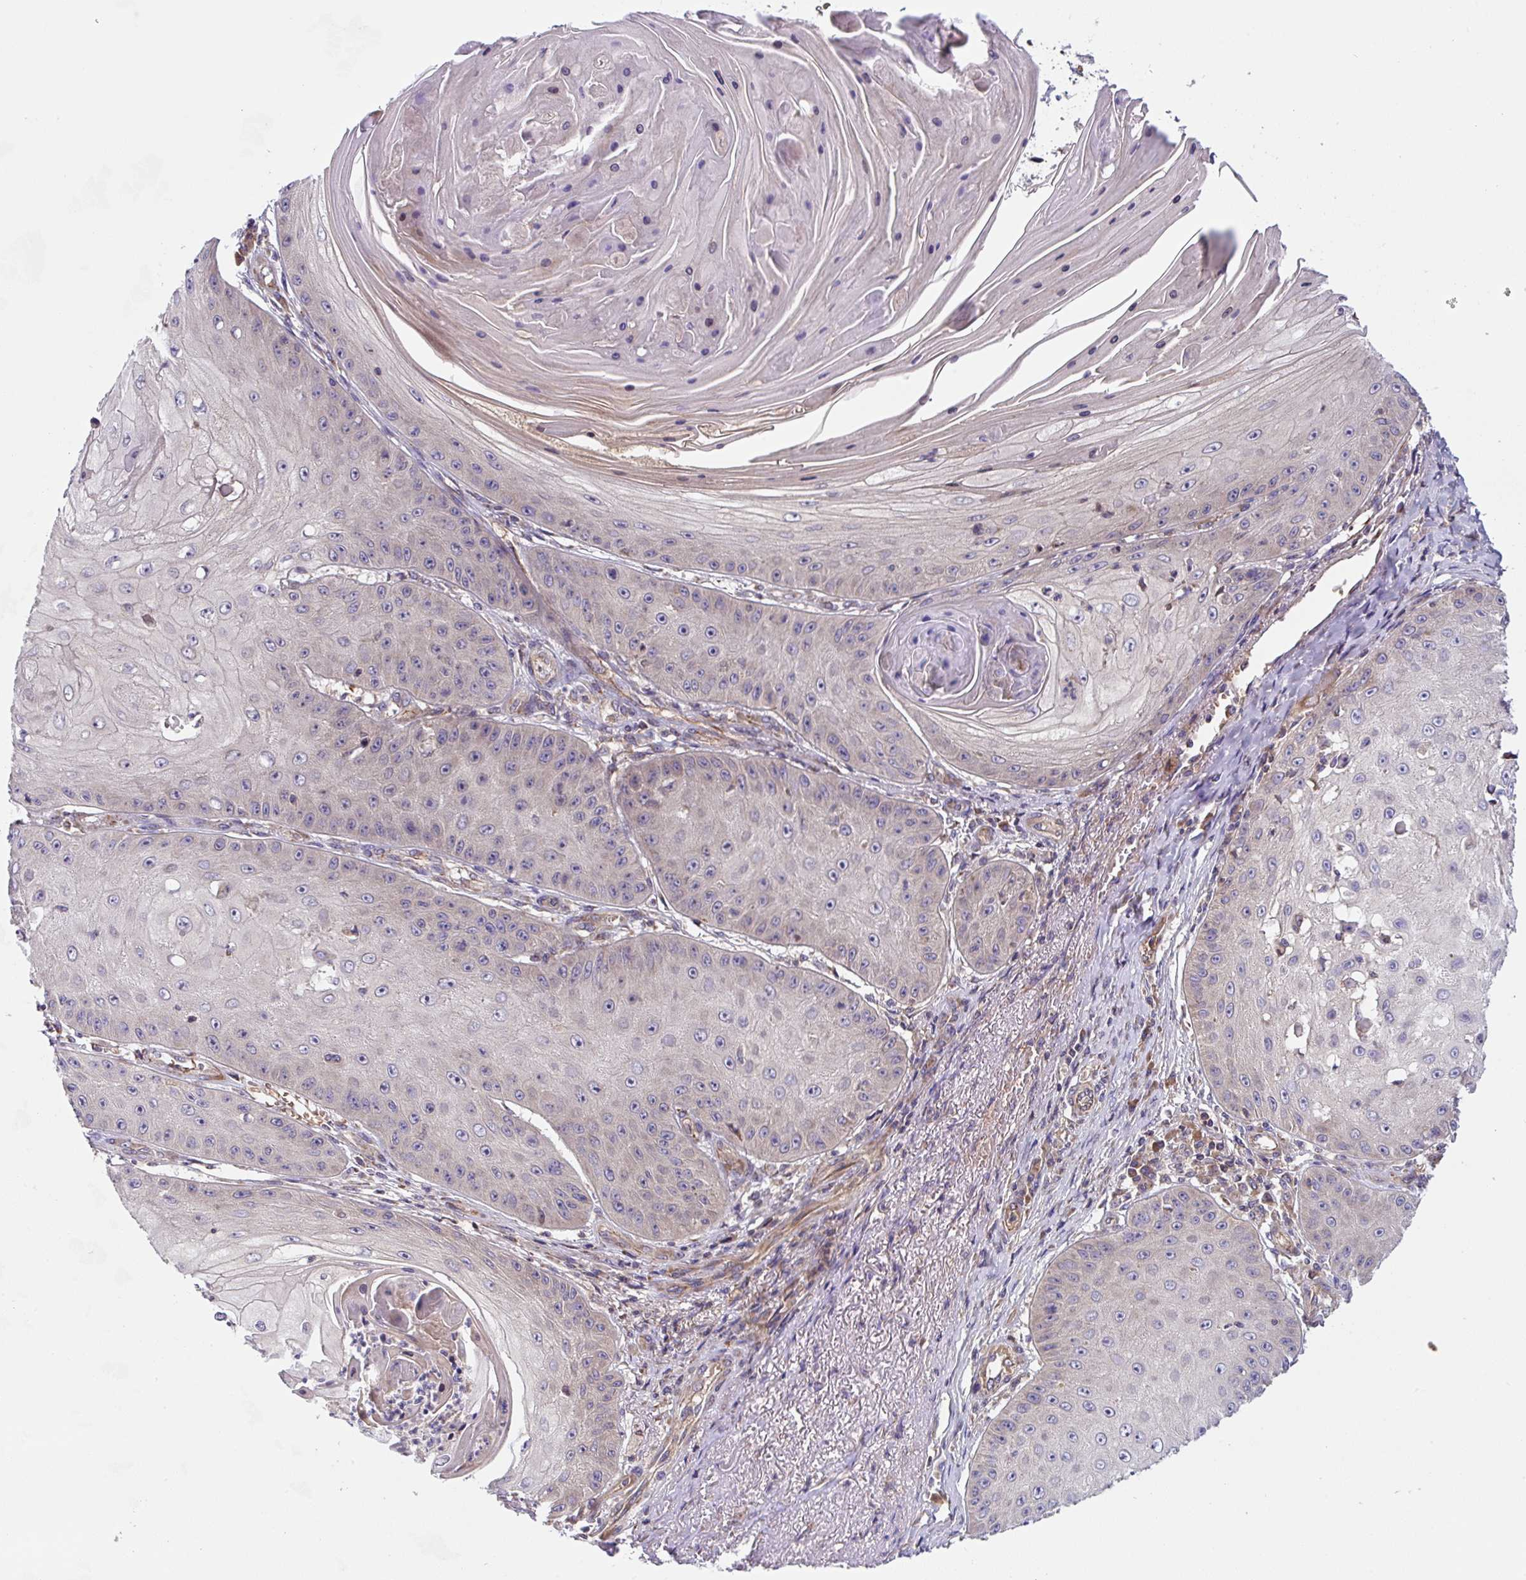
{"staining": {"intensity": "weak", "quantity": "<25%", "location": "cytoplasmic/membranous"}, "tissue": "skin cancer", "cell_type": "Tumor cells", "image_type": "cancer", "snomed": [{"axis": "morphology", "description": "Squamous cell carcinoma, NOS"}, {"axis": "topography", "description": "Skin"}], "caption": "Image shows no significant protein staining in tumor cells of skin cancer. (Stains: DAB (3,3'-diaminobenzidine) immunohistochemistry (IHC) with hematoxylin counter stain, Microscopy: brightfield microscopy at high magnification).", "gene": "APOBEC3D", "patient": {"sex": "male", "age": 70}}